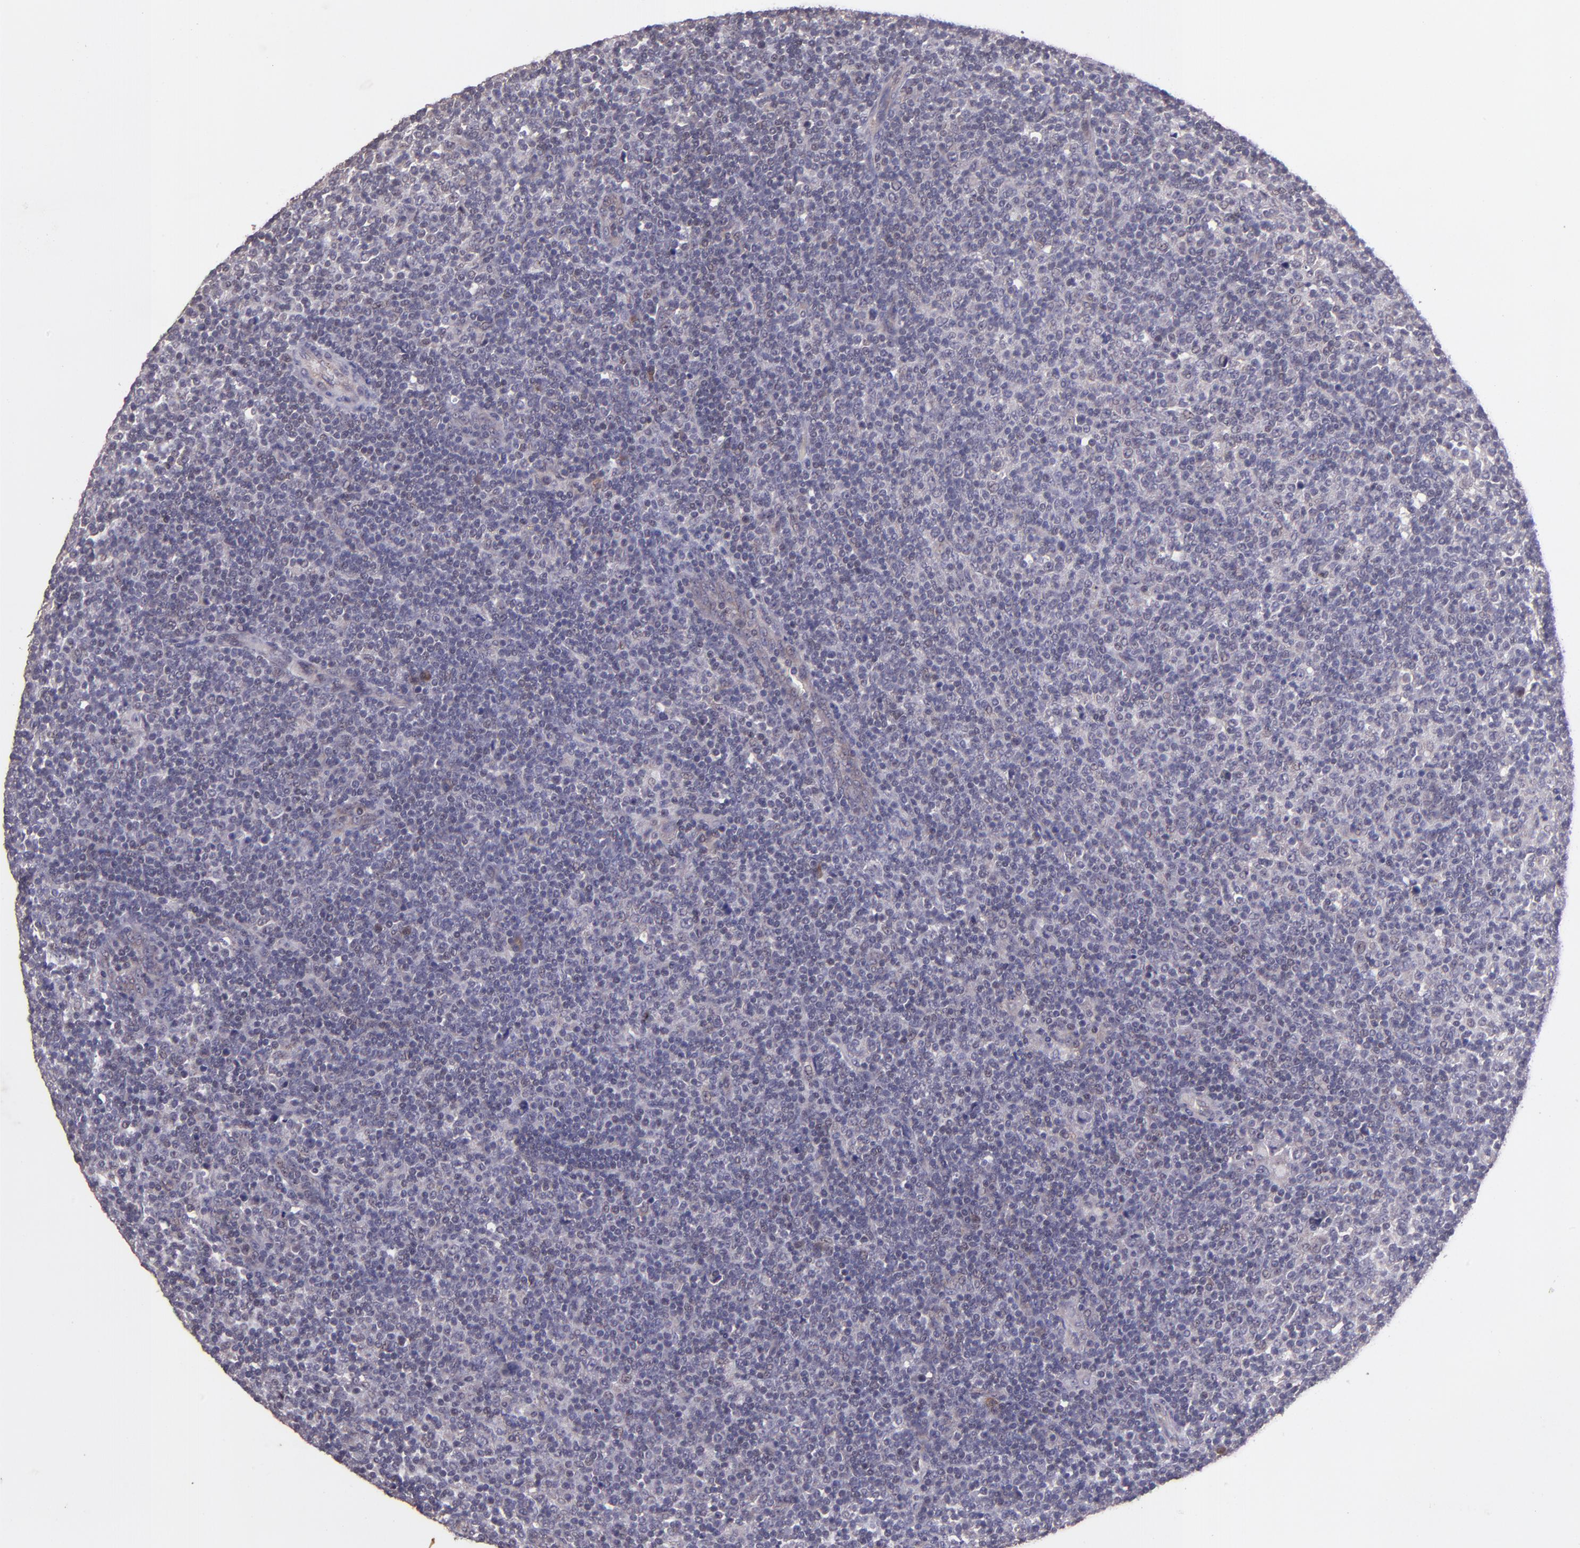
{"staining": {"intensity": "negative", "quantity": "none", "location": "none"}, "tissue": "lymphoma", "cell_type": "Tumor cells", "image_type": "cancer", "snomed": [{"axis": "morphology", "description": "Malignant lymphoma, non-Hodgkin's type, Low grade"}, {"axis": "topography", "description": "Lymph node"}], "caption": "Immunohistochemistry (IHC) photomicrograph of neoplastic tissue: human malignant lymphoma, non-Hodgkin's type (low-grade) stained with DAB shows no significant protein expression in tumor cells.", "gene": "TAF7L", "patient": {"sex": "male", "age": 70}}